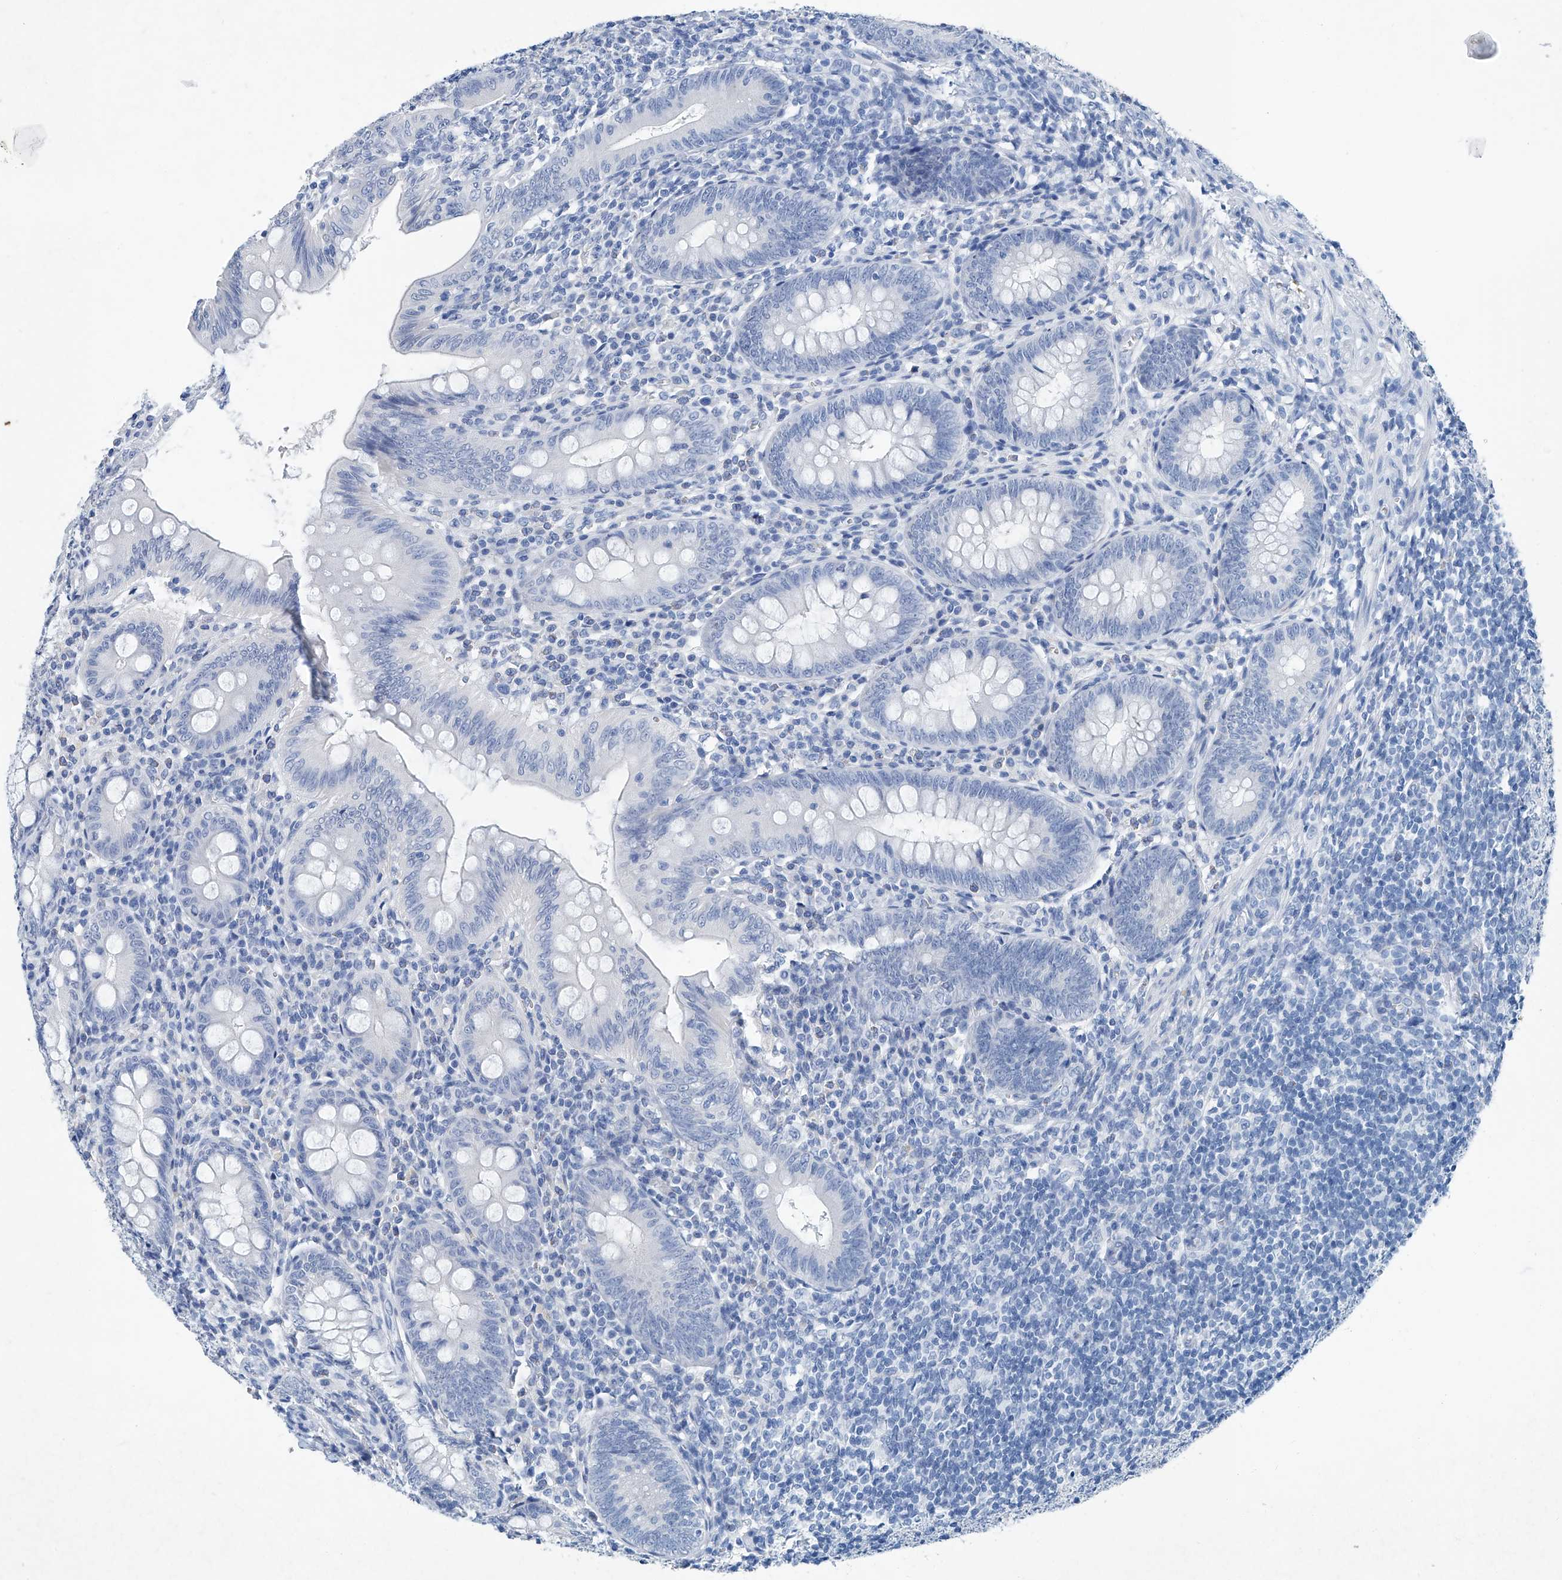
{"staining": {"intensity": "negative", "quantity": "none", "location": "none"}, "tissue": "appendix", "cell_type": "Glandular cells", "image_type": "normal", "snomed": [{"axis": "morphology", "description": "Normal tissue, NOS"}, {"axis": "topography", "description": "Appendix"}], "caption": "The immunohistochemistry micrograph has no significant staining in glandular cells of appendix.", "gene": "CYP2A7", "patient": {"sex": "male", "age": 14}}